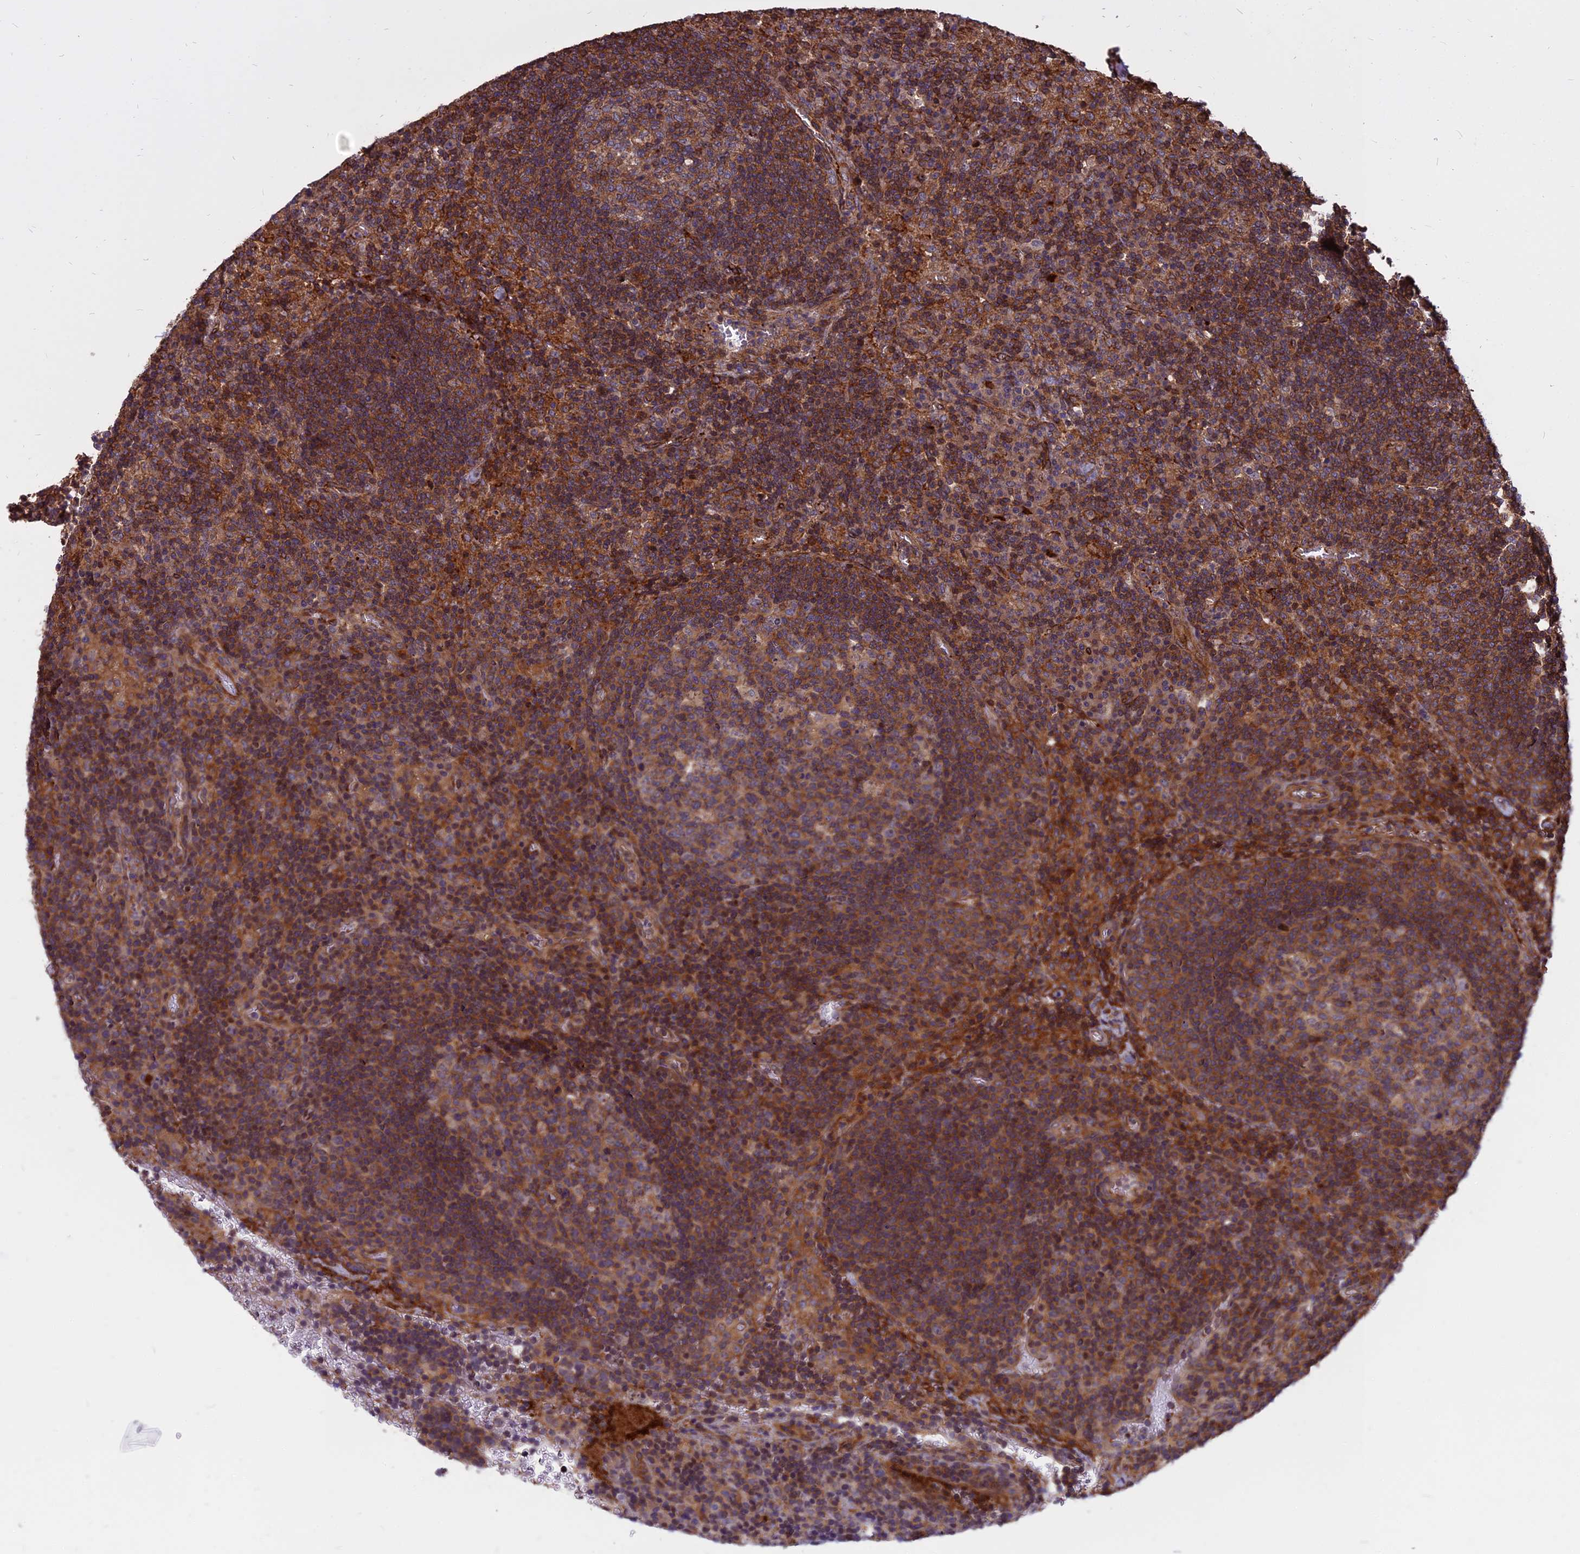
{"staining": {"intensity": "moderate", "quantity": "25%-75%", "location": "cytoplasmic/membranous"}, "tissue": "lymph node", "cell_type": "Germinal center cells", "image_type": "normal", "snomed": [{"axis": "morphology", "description": "Normal tissue, NOS"}, {"axis": "topography", "description": "Lymph node"}], "caption": "The photomicrograph shows immunohistochemical staining of normal lymph node. There is moderate cytoplasmic/membranous expression is seen in approximately 25%-75% of germinal center cells. The staining is performed using DAB (3,3'-diaminobenzidine) brown chromogen to label protein expression. The nuclei are counter-stained blue using hematoxylin.", "gene": "TCEA3", "patient": {"sex": "male", "age": 58}}